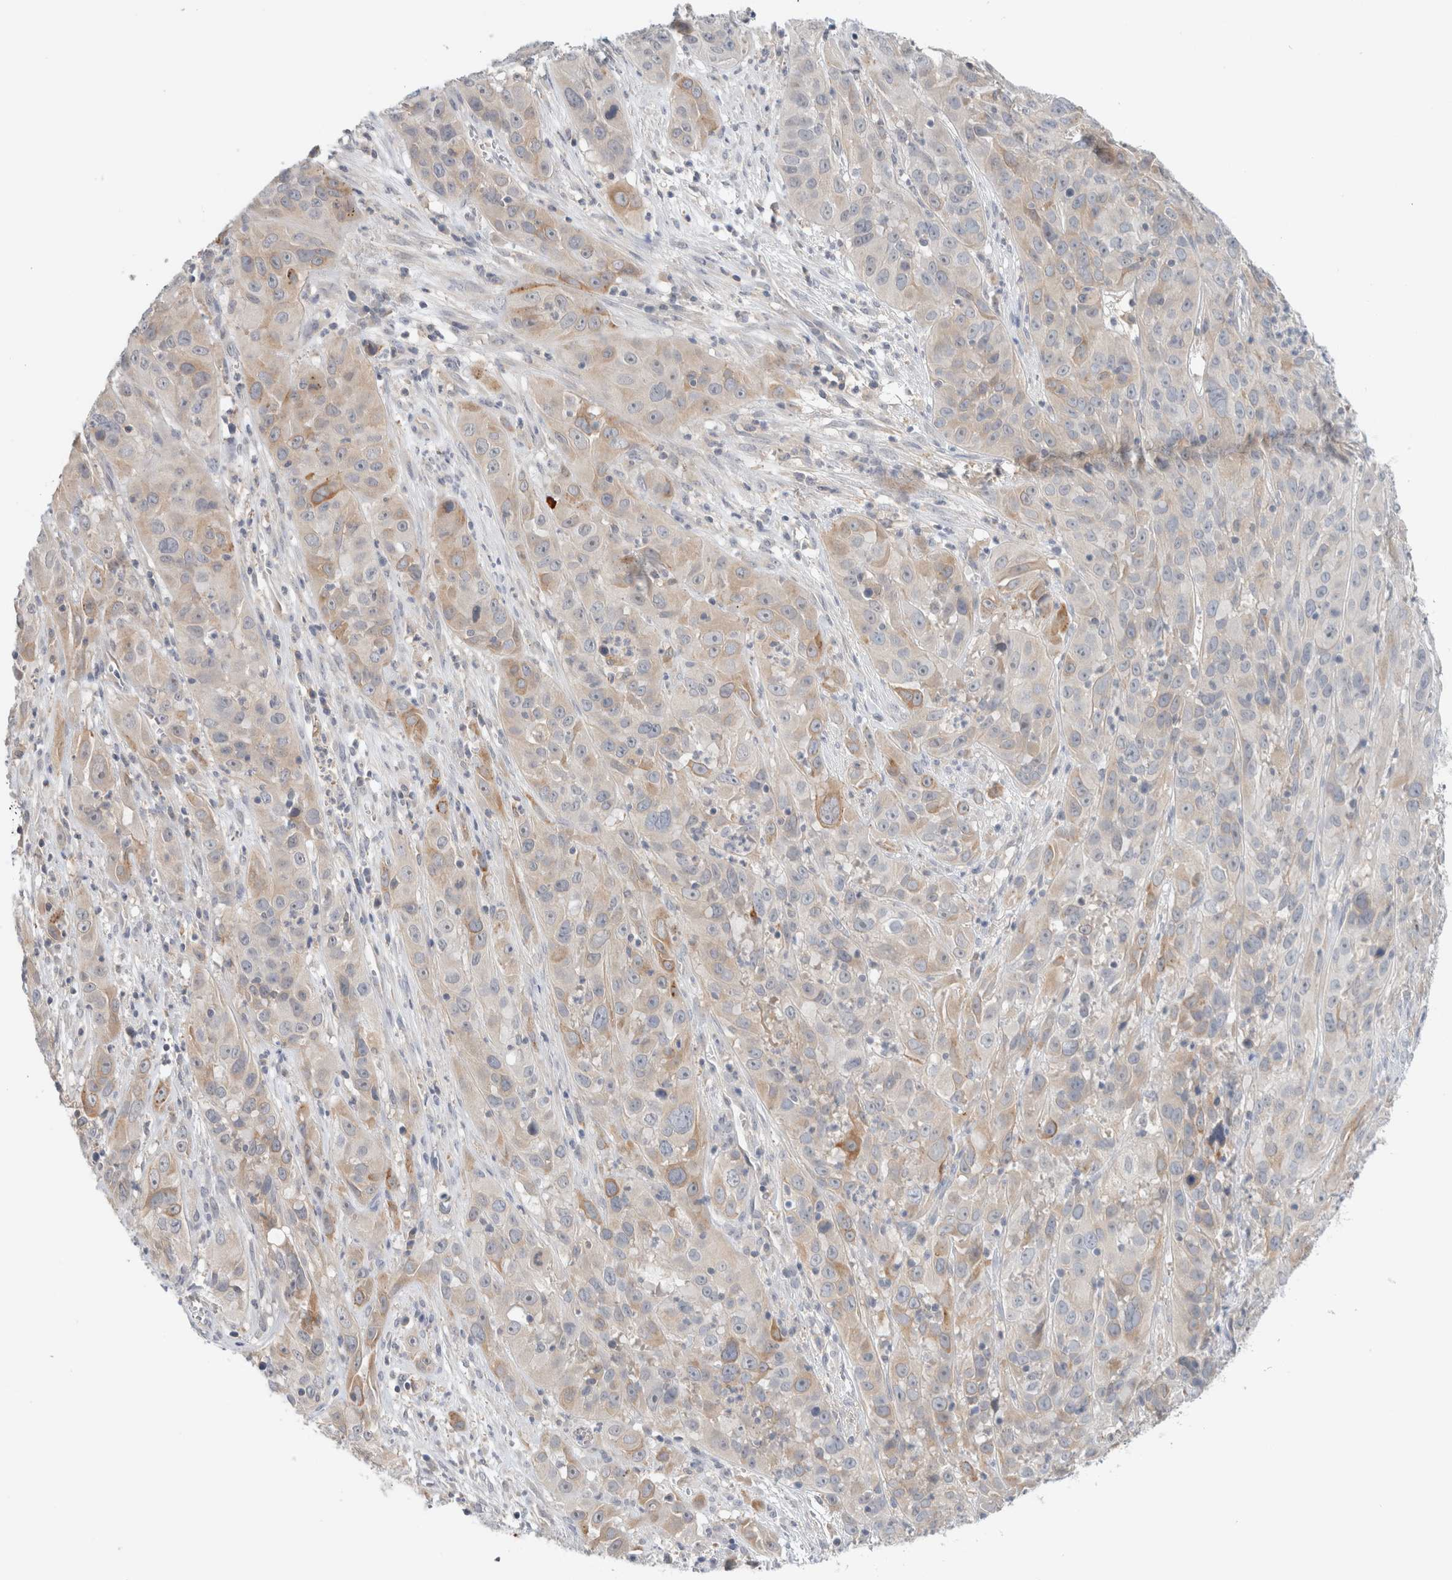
{"staining": {"intensity": "weak", "quantity": "25%-75%", "location": "cytoplasmic/membranous"}, "tissue": "cervical cancer", "cell_type": "Tumor cells", "image_type": "cancer", "snomed": [{"axis": "morphology", "description": "Squamous cell carcinoma, NOS"}, {"axis": "topography", "description": "Cervix"}], "caption": "Immunohistochemical staining of human cervical cancer exhibits low levels of weak cytoplasmic/membranous expression in about 25%-75% of tumor cells.", "gene": "SDR16C5", "patient": {"sex": "female", "age": 32}}